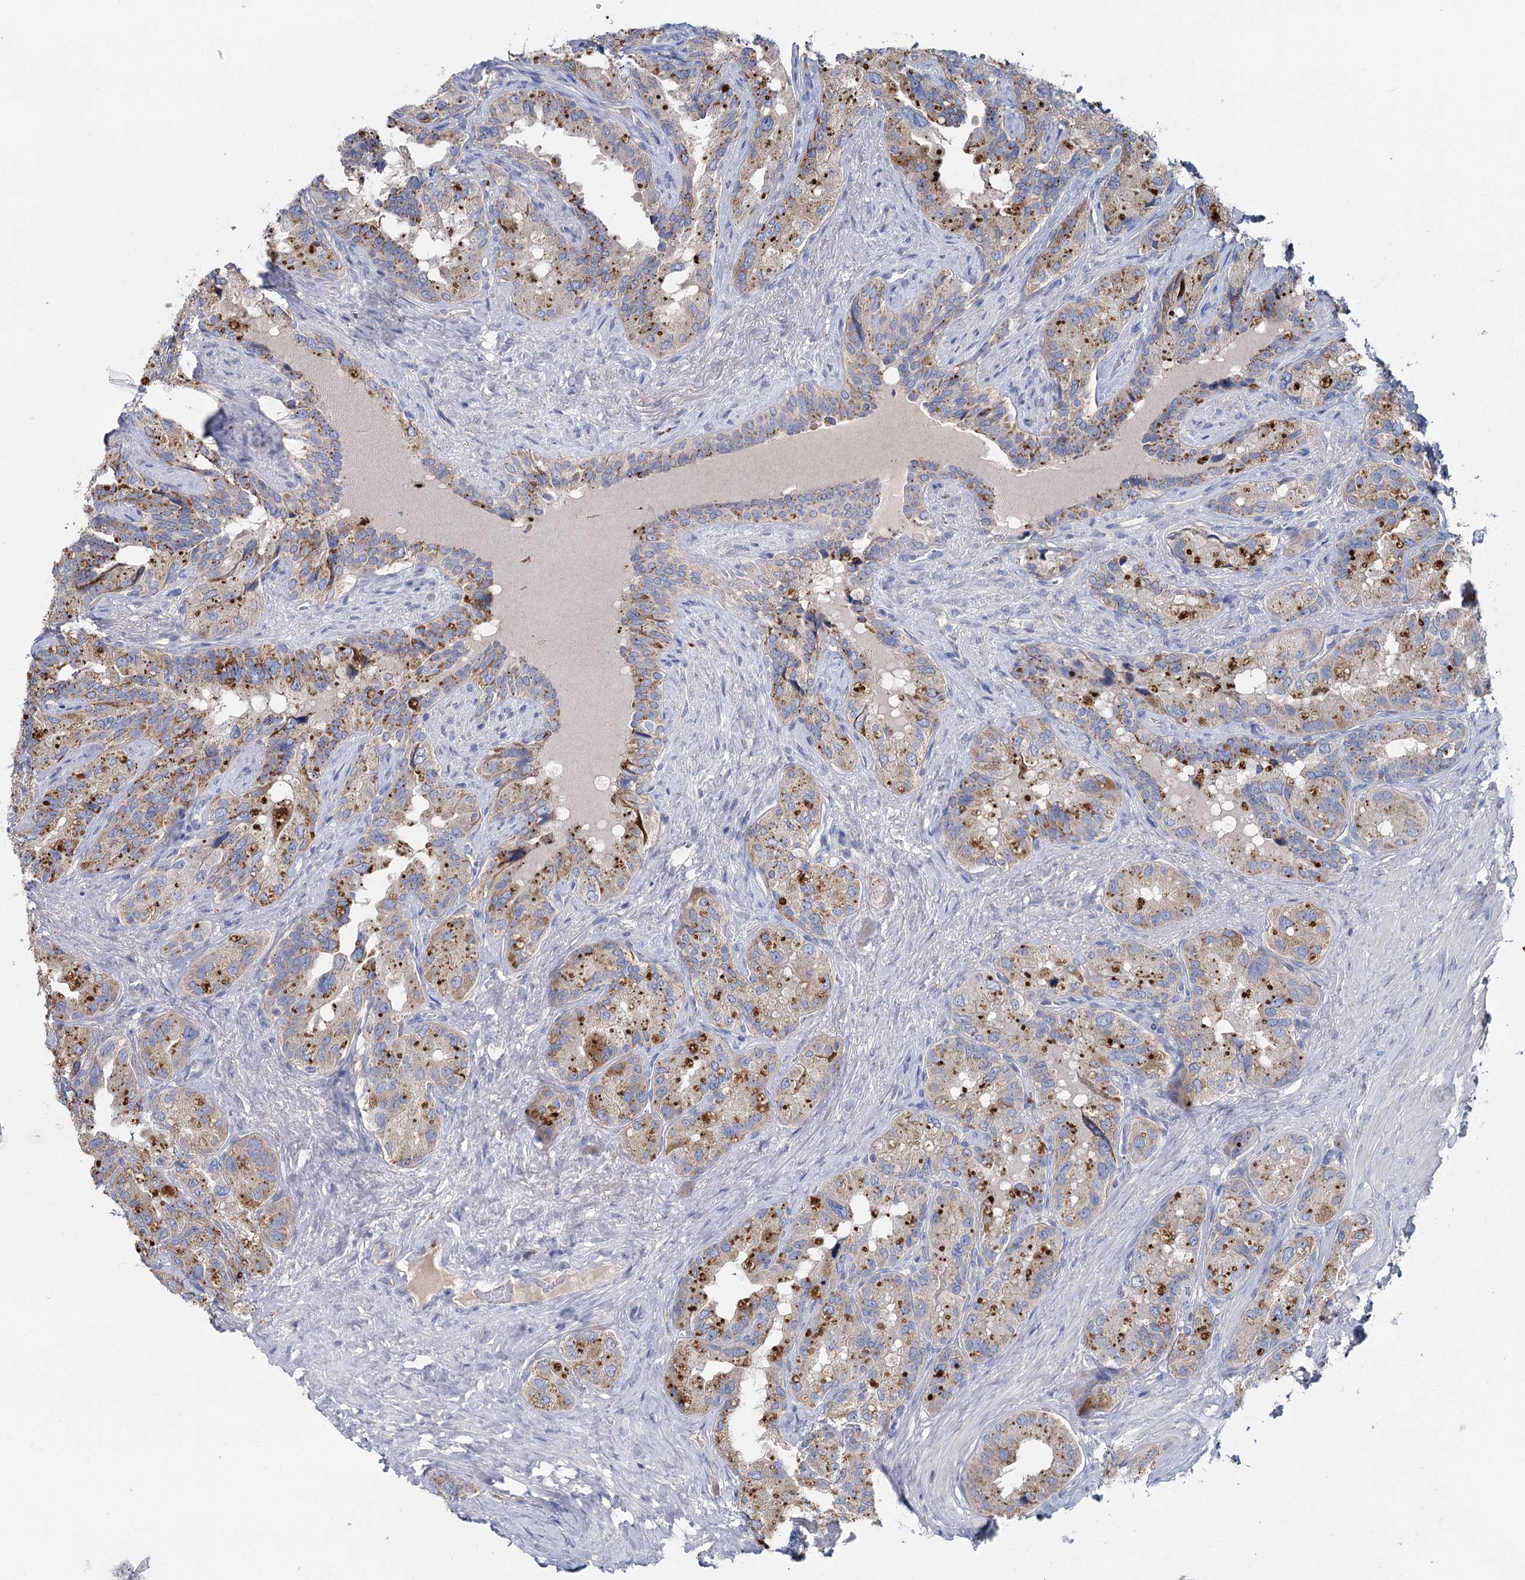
{"staining": {"intensity": "negative", "quantity": "none", "location": "none"}, "tissue": "seminal vesicle", "cell_type": "Glandular cells", "image_type": "normal", "snomed": [{"axis": "morphology", "description": "Normal tissue, NOS"}, {"axis": "topography", "description": "Seminal veicle"}, {"axis": "topography", "description": "Peripheral nerve tissue"}], "caption": "The micrograph exhibits no significant positivity in glandular cells of seminal vesicle.", "gene": "ANKRD16", "patient": {"sex": "male", "age": 67}}